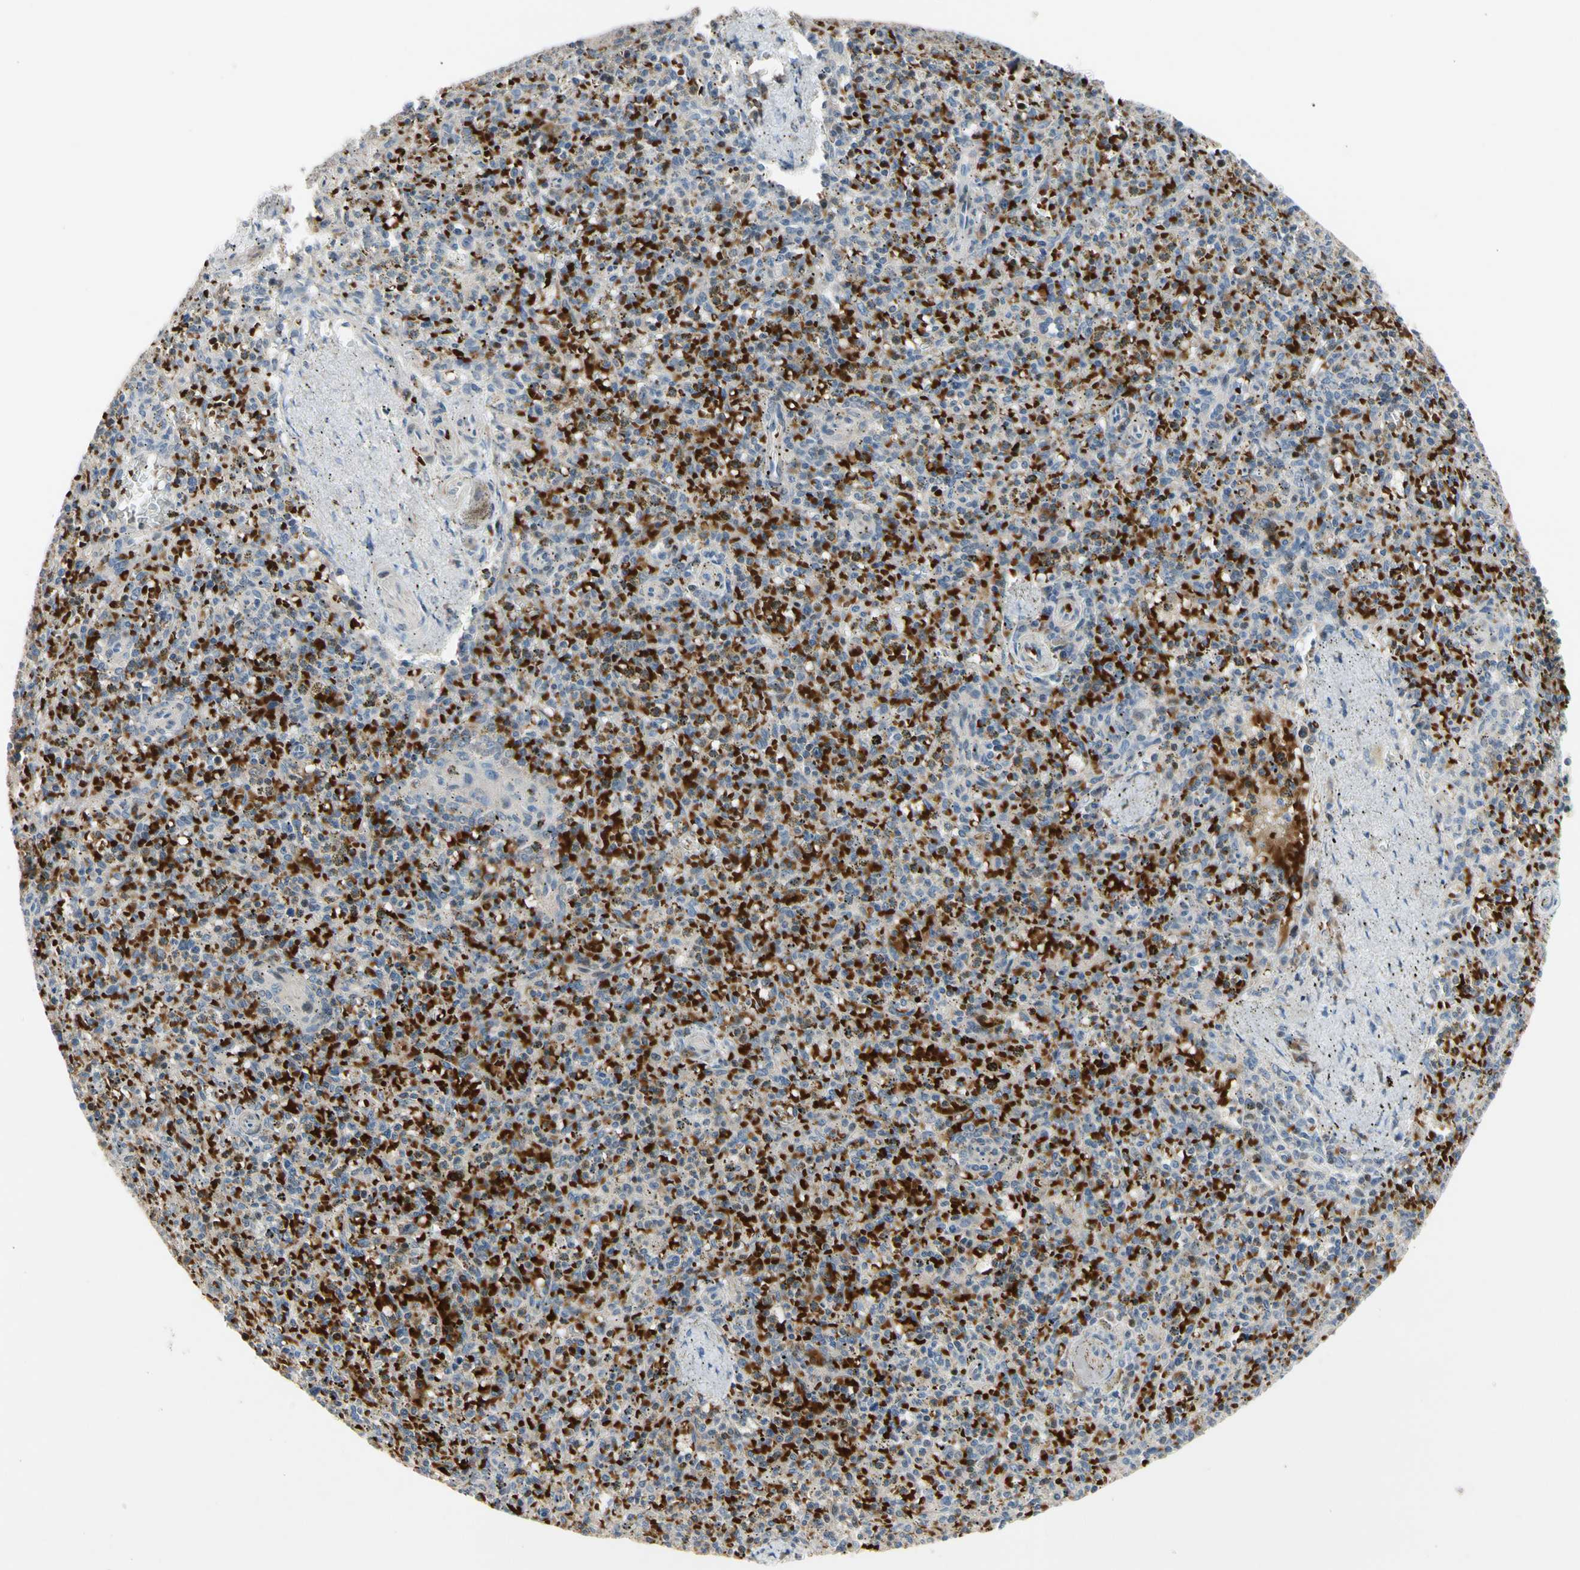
{"staining": {"intensity": "strong", "quantity": "<25%", "location": "cytoplasmic/membranous,nuclear"}, "tissue": "spleen", "cell_type": "Cells in red pulp", "image_type": "normal", "snomed": [{"axis": "morphology", "description": "Normal tissue, NOS"}, {"axis": "topography", "description": "Spleen"}], "caption": "DAB immunohistochemical staining of normal human spleen shows strong cytoplasmic/membranous,nuclear protein positivity in about <25% of cells in red pulp.", "gene": "HMGCR", "patient": {"sex": "male", "age": 72}}